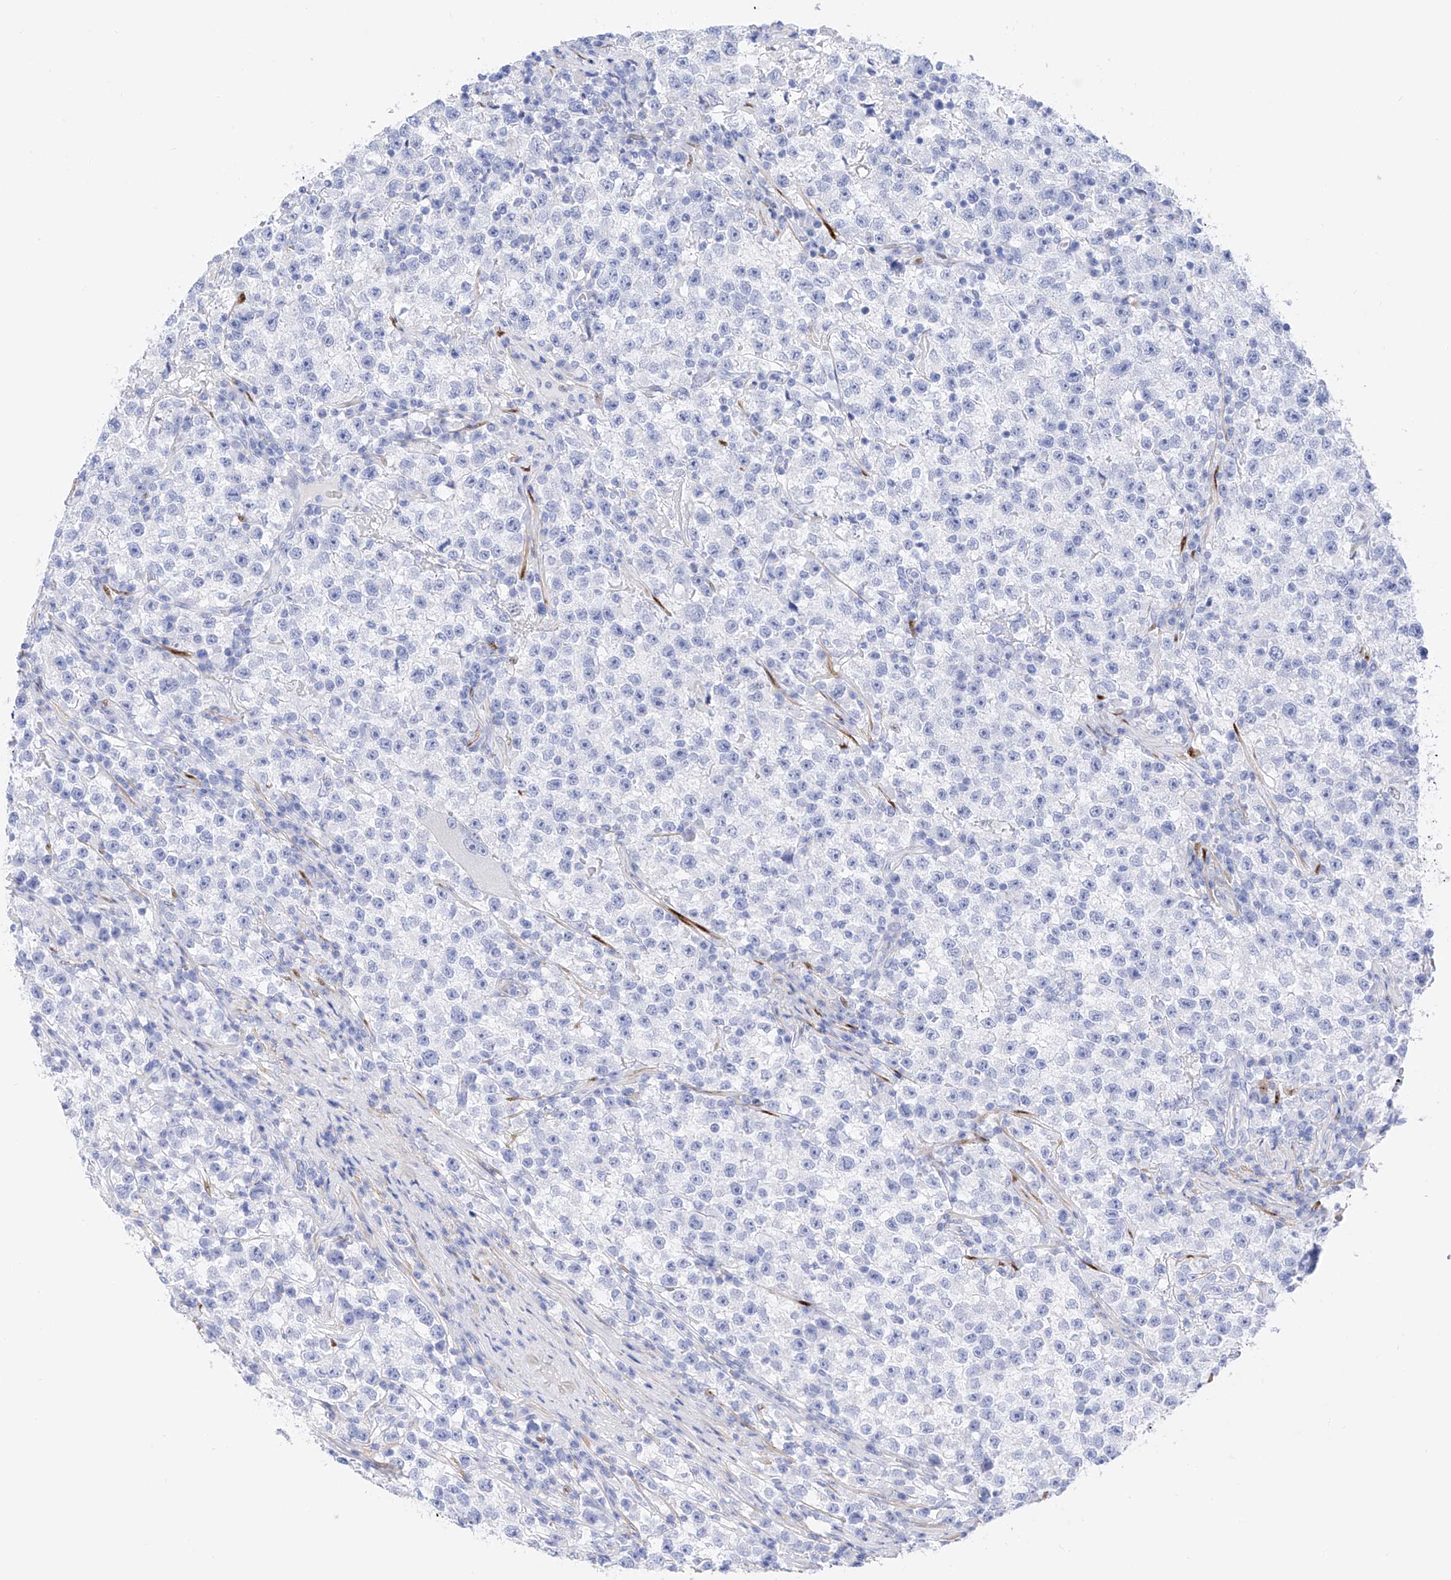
{"staining": {"intensity": "negative", "quantity": "none", "location": "none"}, "tissue": "testis cancer", "cell_type": "Tumor cells", "image_type": "cancer", "snomed": [{"axis": "morphology", "description": "Seminoma, NOS"}, {"axis": "topography", "description": "Testis"}], "caption": "Immunohistochemistry (IHC) of human seminoma (testis) reveals no staining in tumor cells.", "gene": "TRPC7", "patient": {"sex": "male", "age": 22}}